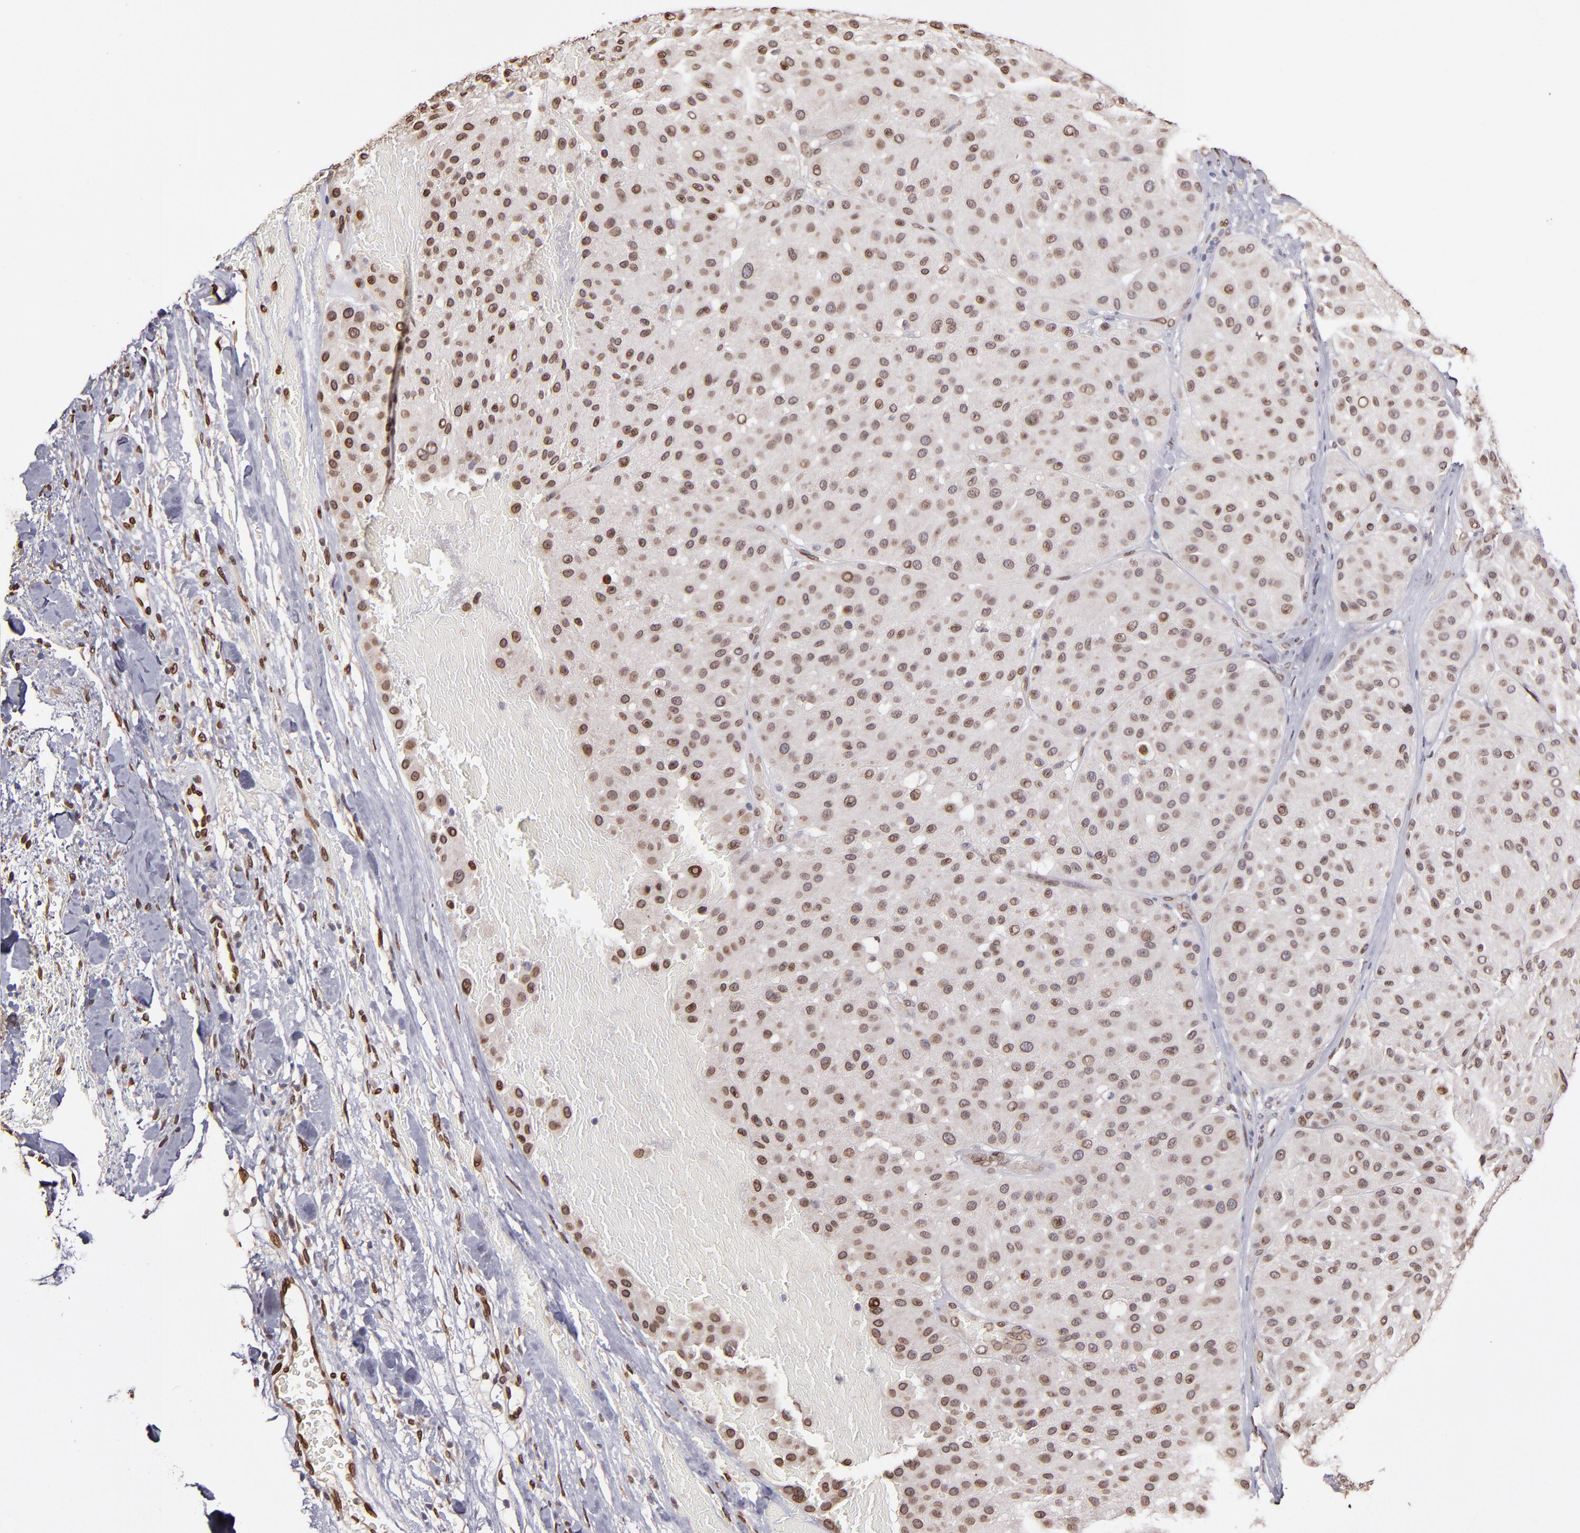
{"staining": {"intensity": "moderate", "quantity": ">75%", "location": "cytoplasmic/membranous,nuclear"}, "tissue": "melanoma", "cell_type": "Tumor cells", "image_type": "cancer", "snomed": [{"axis": "morphology", "description": "Normal tissue, NOS"}, {"axis": "morphology", "description": "Malignant melanoma, Metastatic site"}, {"axis": "topography", "description": "Skin"}], "caption": "Immunohistochemistry of melanoma demonstrates medium levels of moderate cytoplasmic/membranous and nuclear expression in about >75% of tumor cells. (DAB IHC with brightfield microscopy, high magnification).", "gene": "PUM3", "patient": {"sex": "male", "age": 41}}